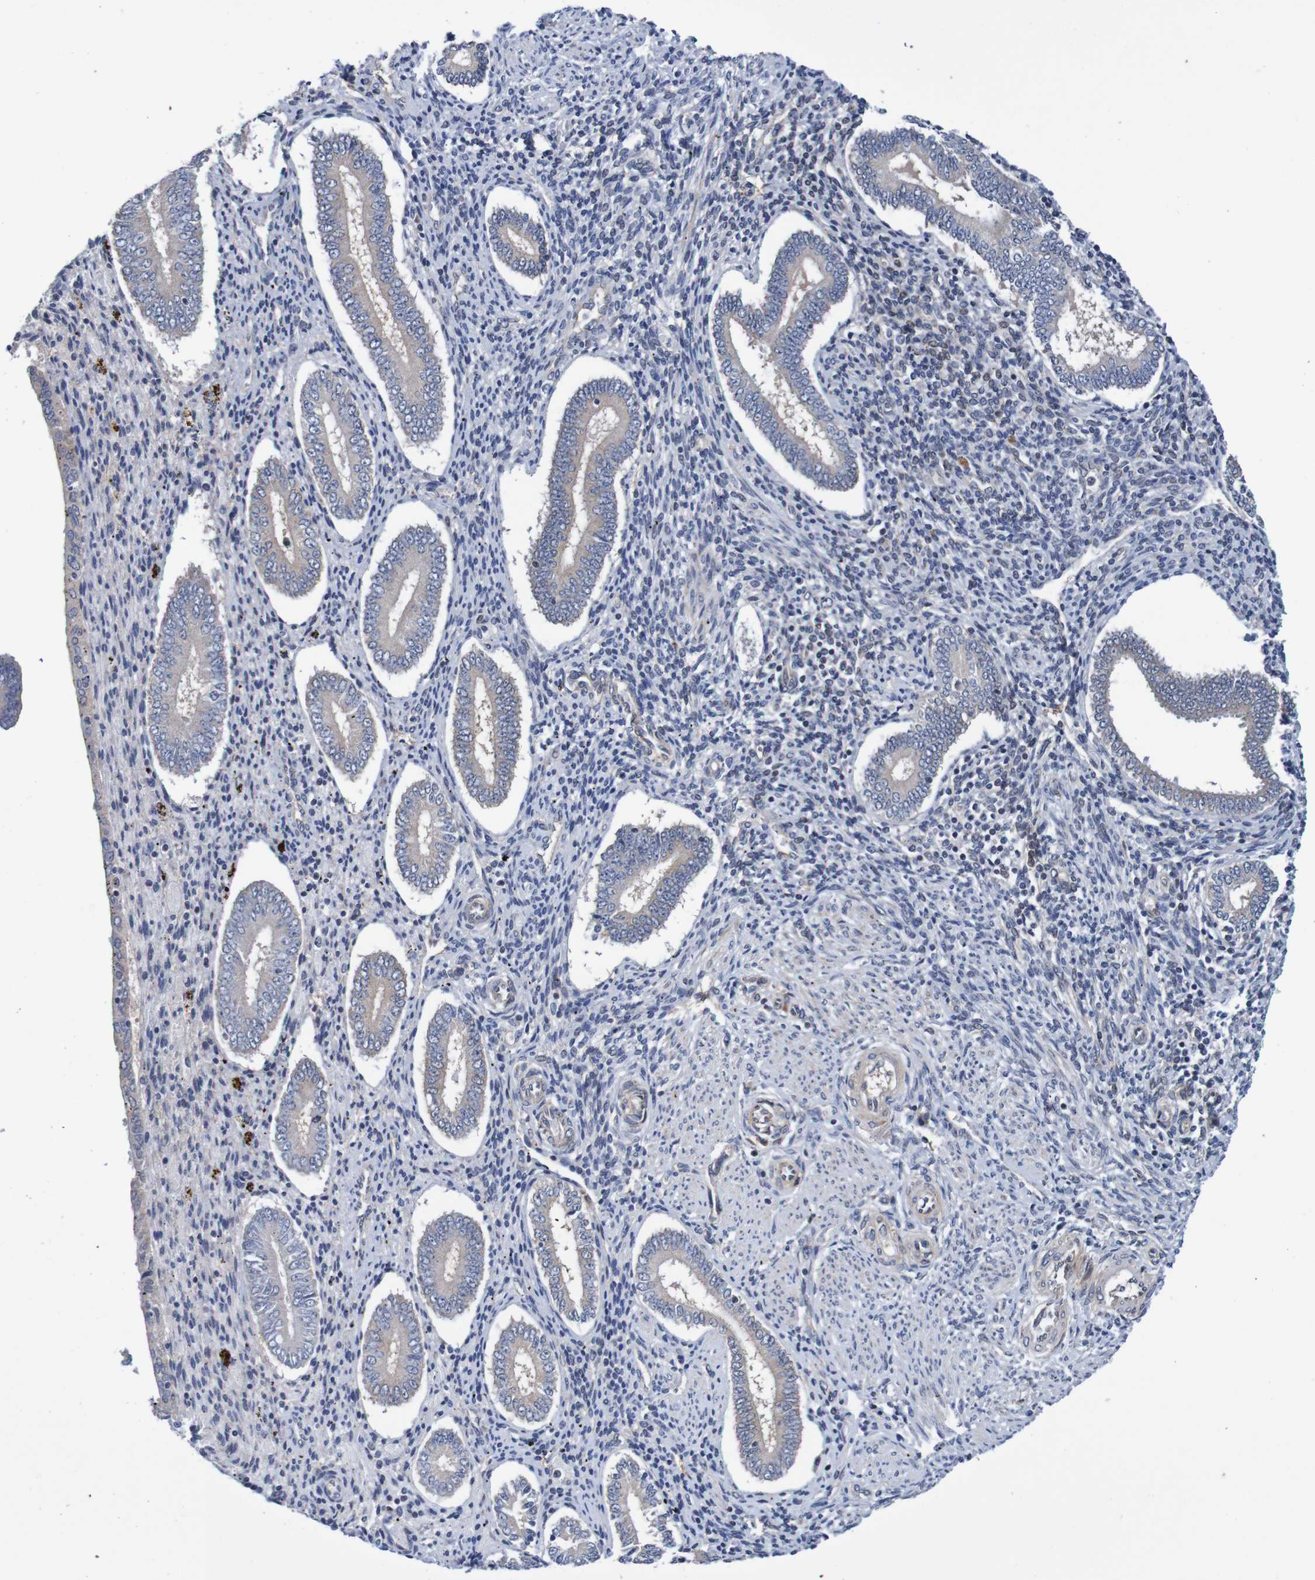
{"staining": {"intensity": "negative", "quantity": "none", "location": "none"}, "tissue": "endometrium", "cell_type": "Cells in endometrial stroma", "image_type": "normal", "snomed": [{"axis": "morphology", "description": "Normal tissue, NOS"}, {"axis": "topography", "description": "Endometrium"}], "caption": "This is a photomicrograph of IHC staining of unremarkable endometrium, which shows no expression in cells in endometrial stroma.", "gene": "CPED1", "patient": {"sex": "female", "age": 42}}